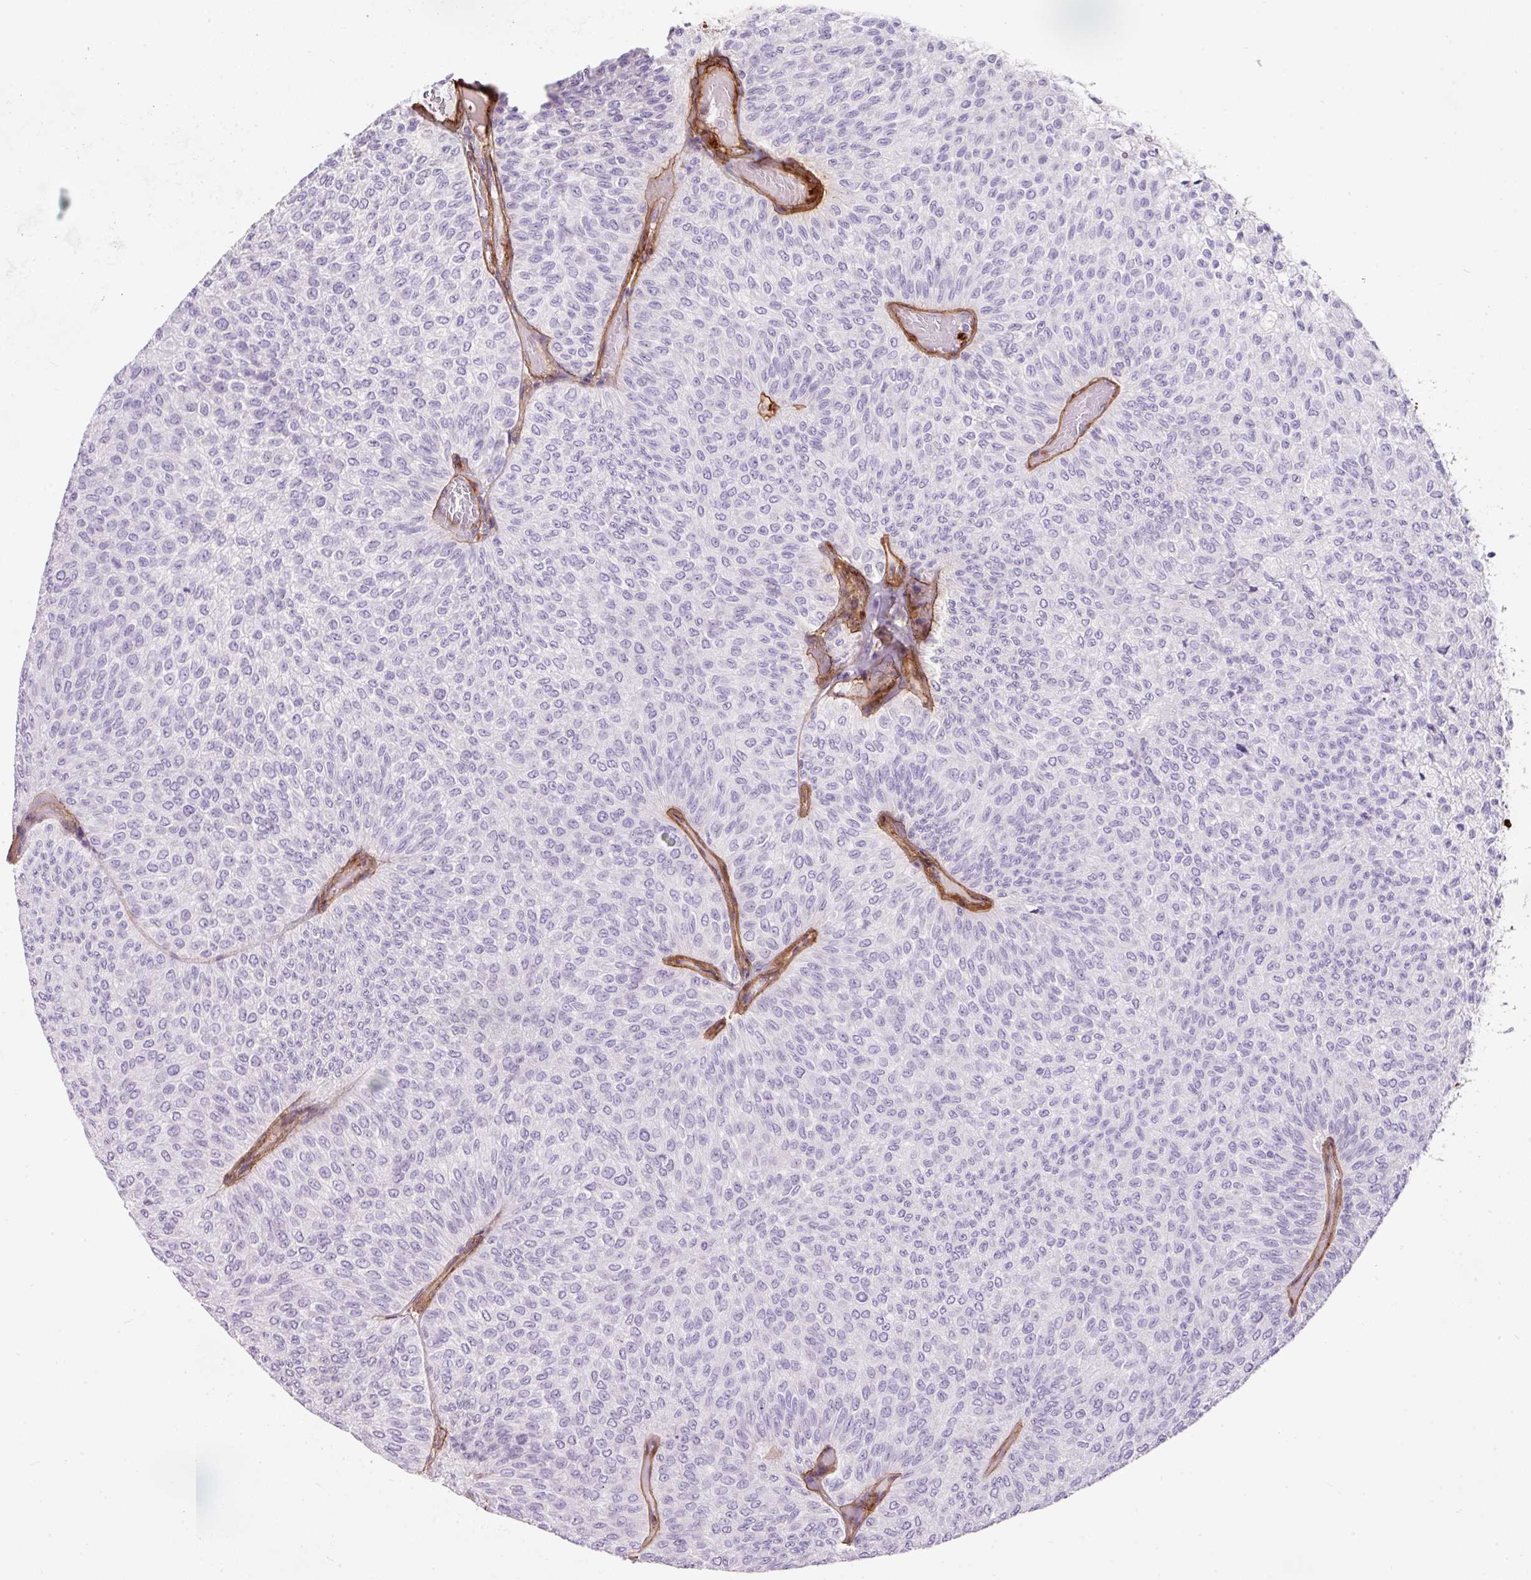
{"staining": {"intensity": "negative", "quantity": "none", "location": "none"}, "tissue": "urothelial cancer", "cell_type": "Tumor cells", "image_type": "cancer", "snomed": [{"axis": "morphology", "description": "Urothelial carcinoma, Low grade"}, {"axis": "topography", "description": "Urinary bladder"}], "caption": "Urothelial cancer was stained to show a protein in brown. There is no significant staining in tumor cells.", "gene": "LOXL4", "patient": {"sex": "male", "age": 78}}